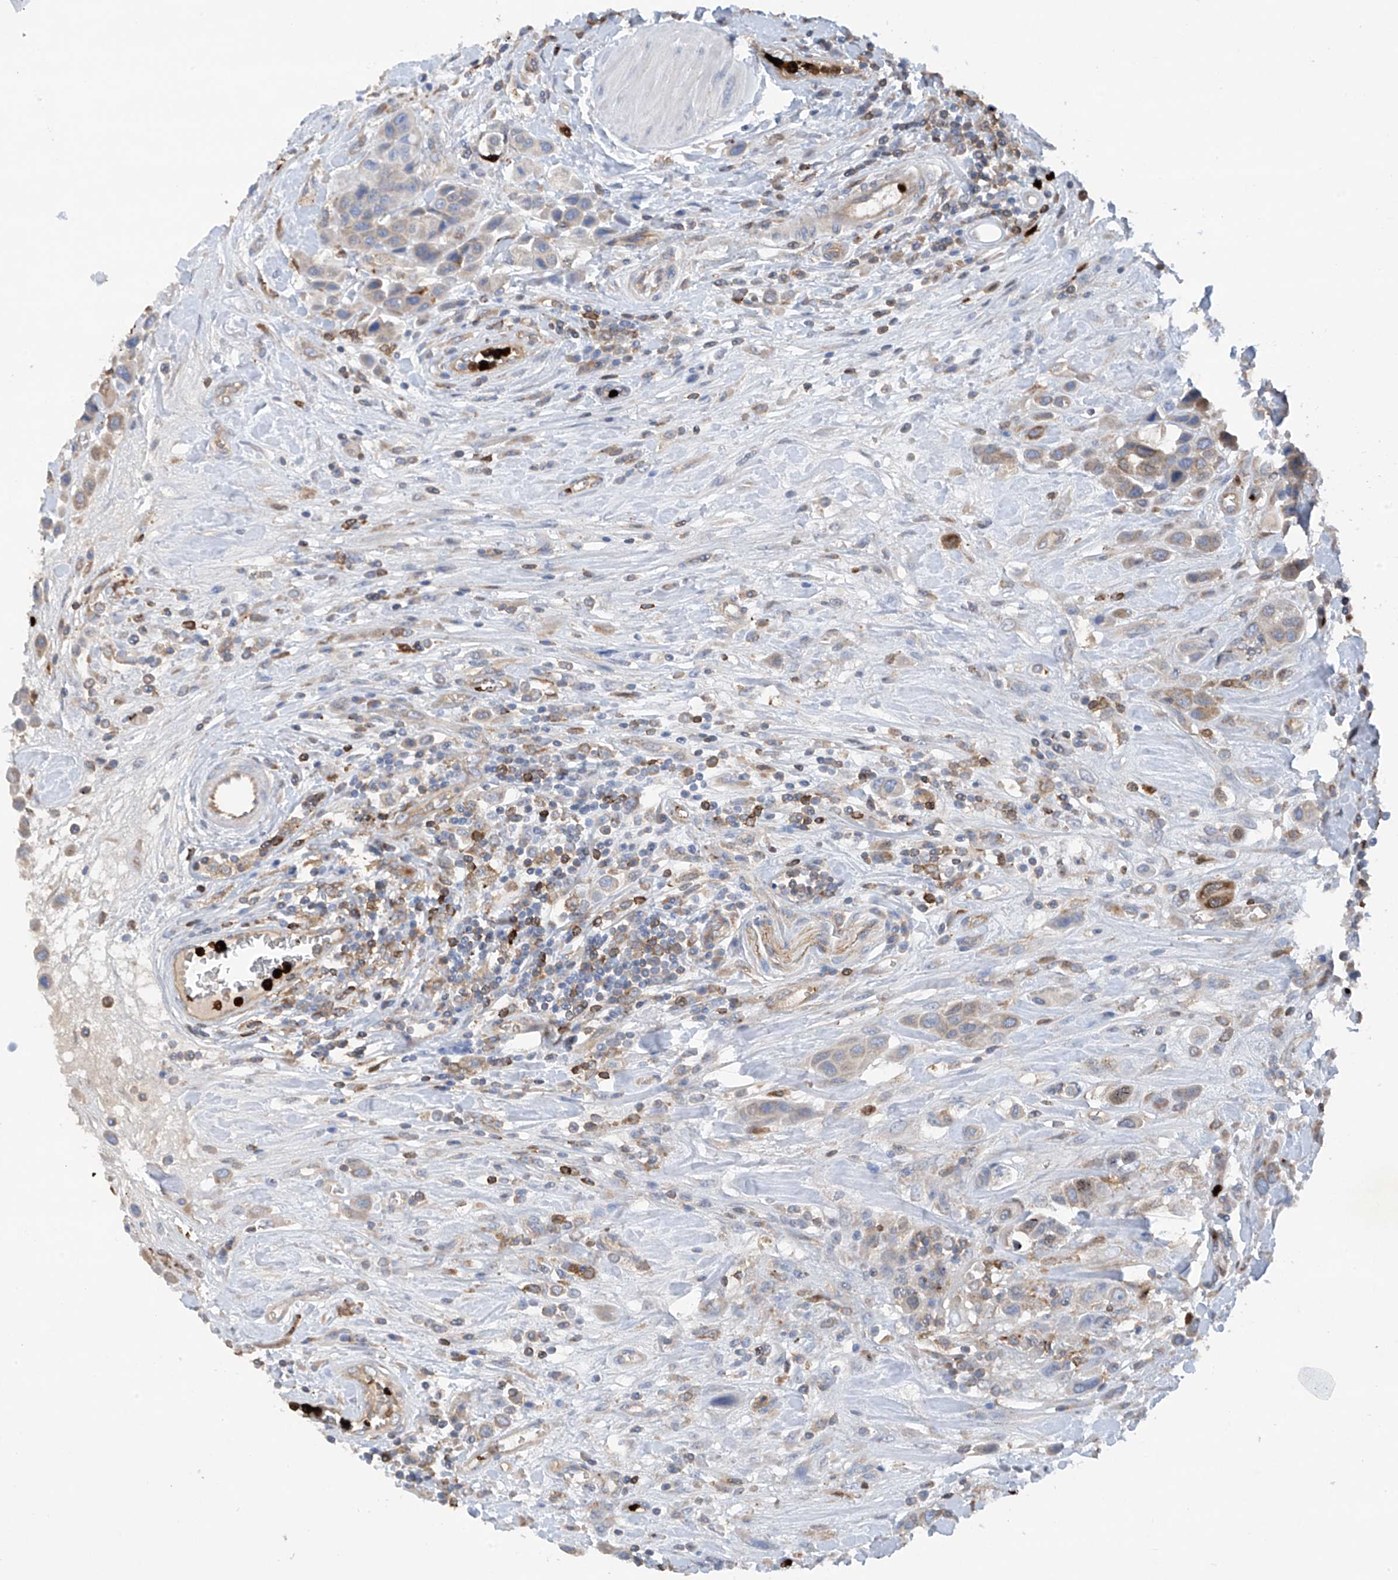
{"staining": {"intensity": "weak", "quantity": "25%-75%", "location": "cytoplasmic/membranous"}, "tissue": "urothelial cancer", "cell_type": "Tumor cells", "image_type": "cancer", "snomed": [{"axis": "morphology", "description": "Urothelial carcinoma, High grade"}, {"axis": "topography", "description": "Urinary bladder"}], "caption": "Immunohistochemistry image of human high-grade urothelial carcinoma stained for a protein (brown), which demonstrates low levels of weak cytoplasmic/membranous staining in about 25%-75% of tumor cells.", "gene": "PHACTR2", "patient": {"sex": "male", "age": 50}}